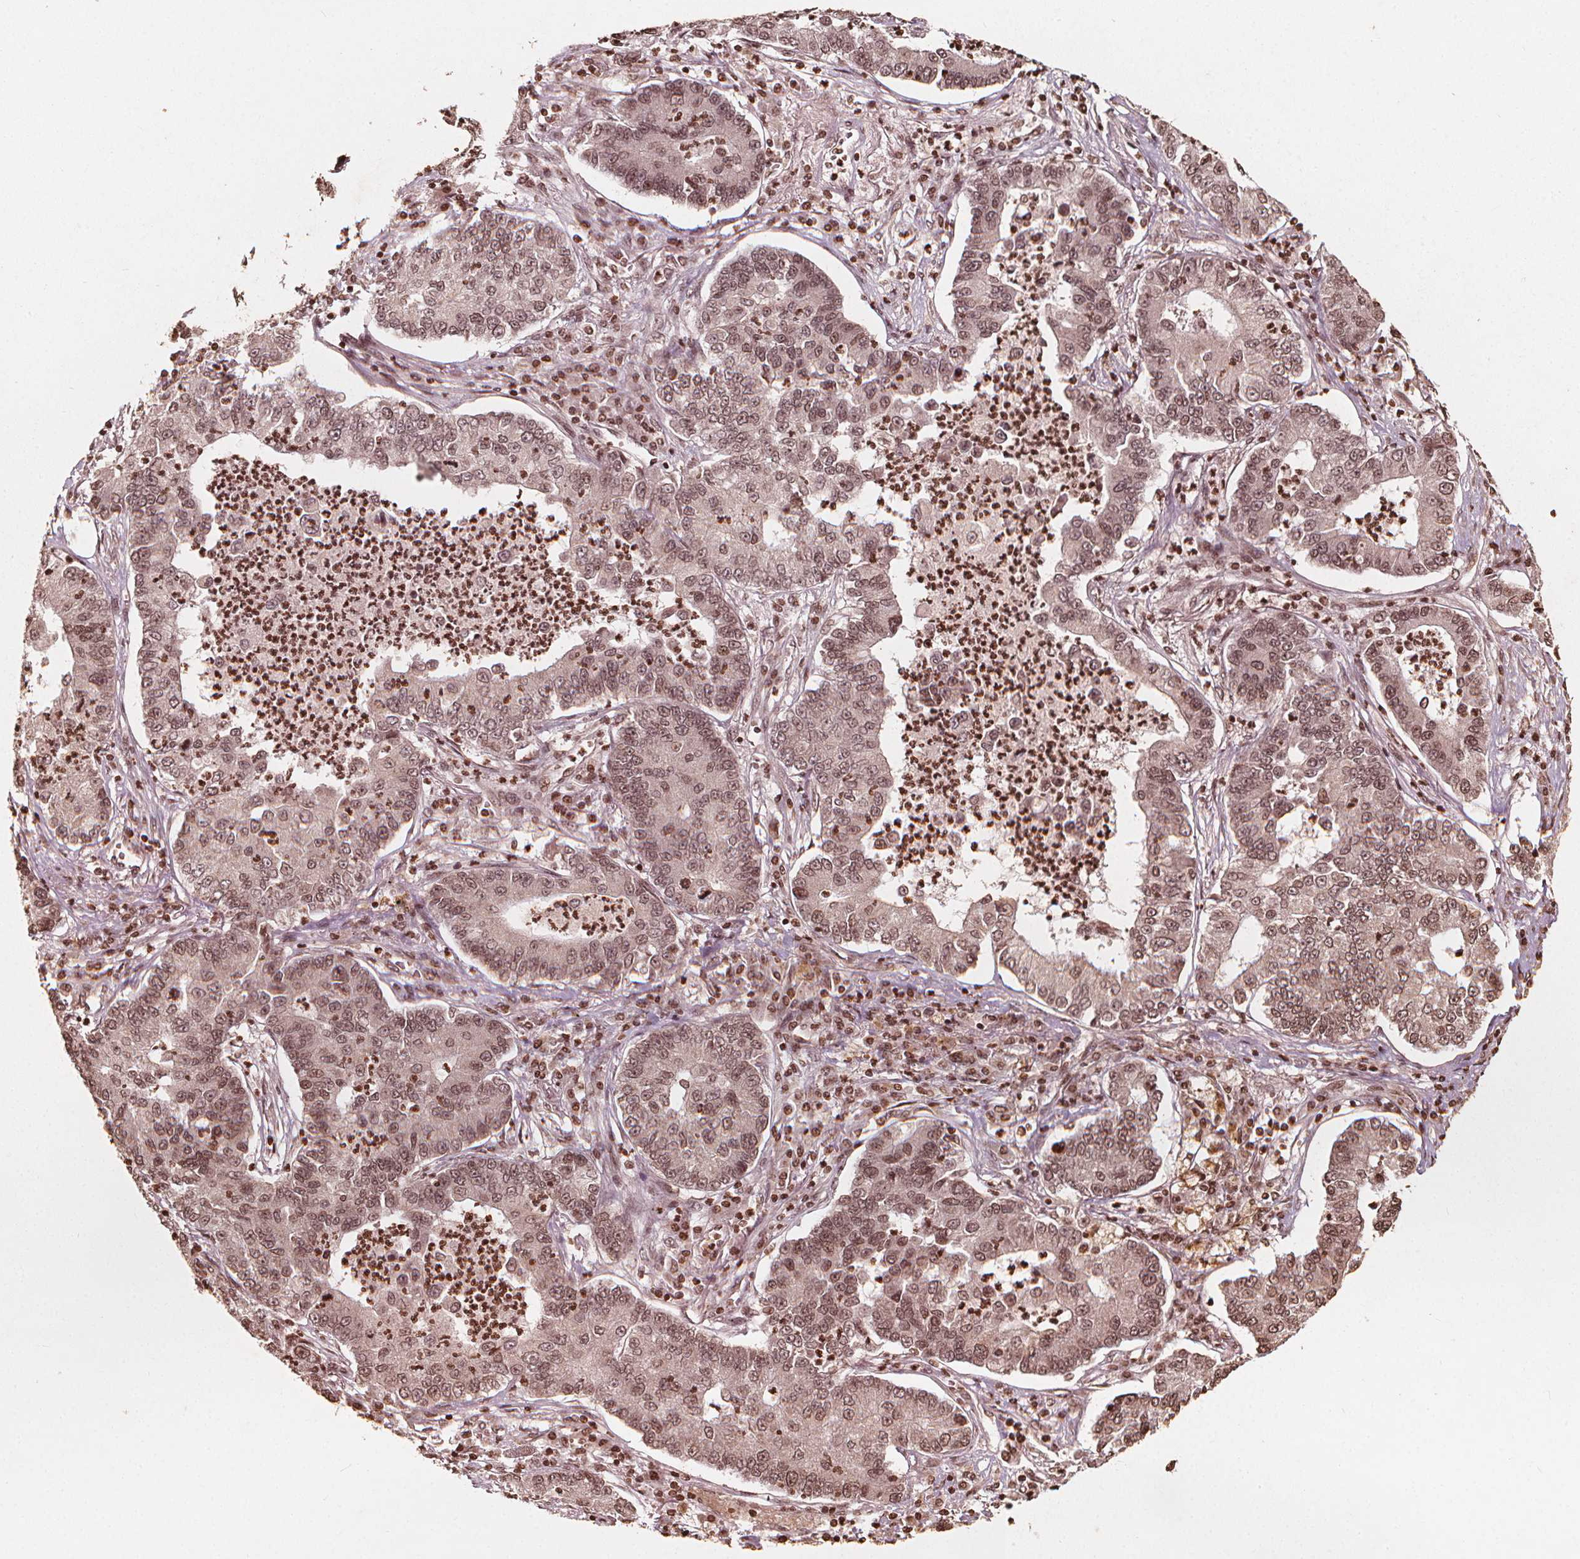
{"staining": {"intensity": "weak", "quantity": ">75%", "location": "nuclear"}, "tissue": "lung cancer", "cell_type": "Tumor cells", "image_type": "cancer", "snomed": [{"axis": "morphology", "description": "Adenocarcinoma, NOS"}, {"axis": "topography", "description": "Lung"}], "caption": "Approximately >75% of tumor cells in lung cancer demonstrate weak nuclear protein staining as visualized by brown immunohistochemical staining.", "gene": "H3C14", "patient": {"sex": "female", "age": 57}}